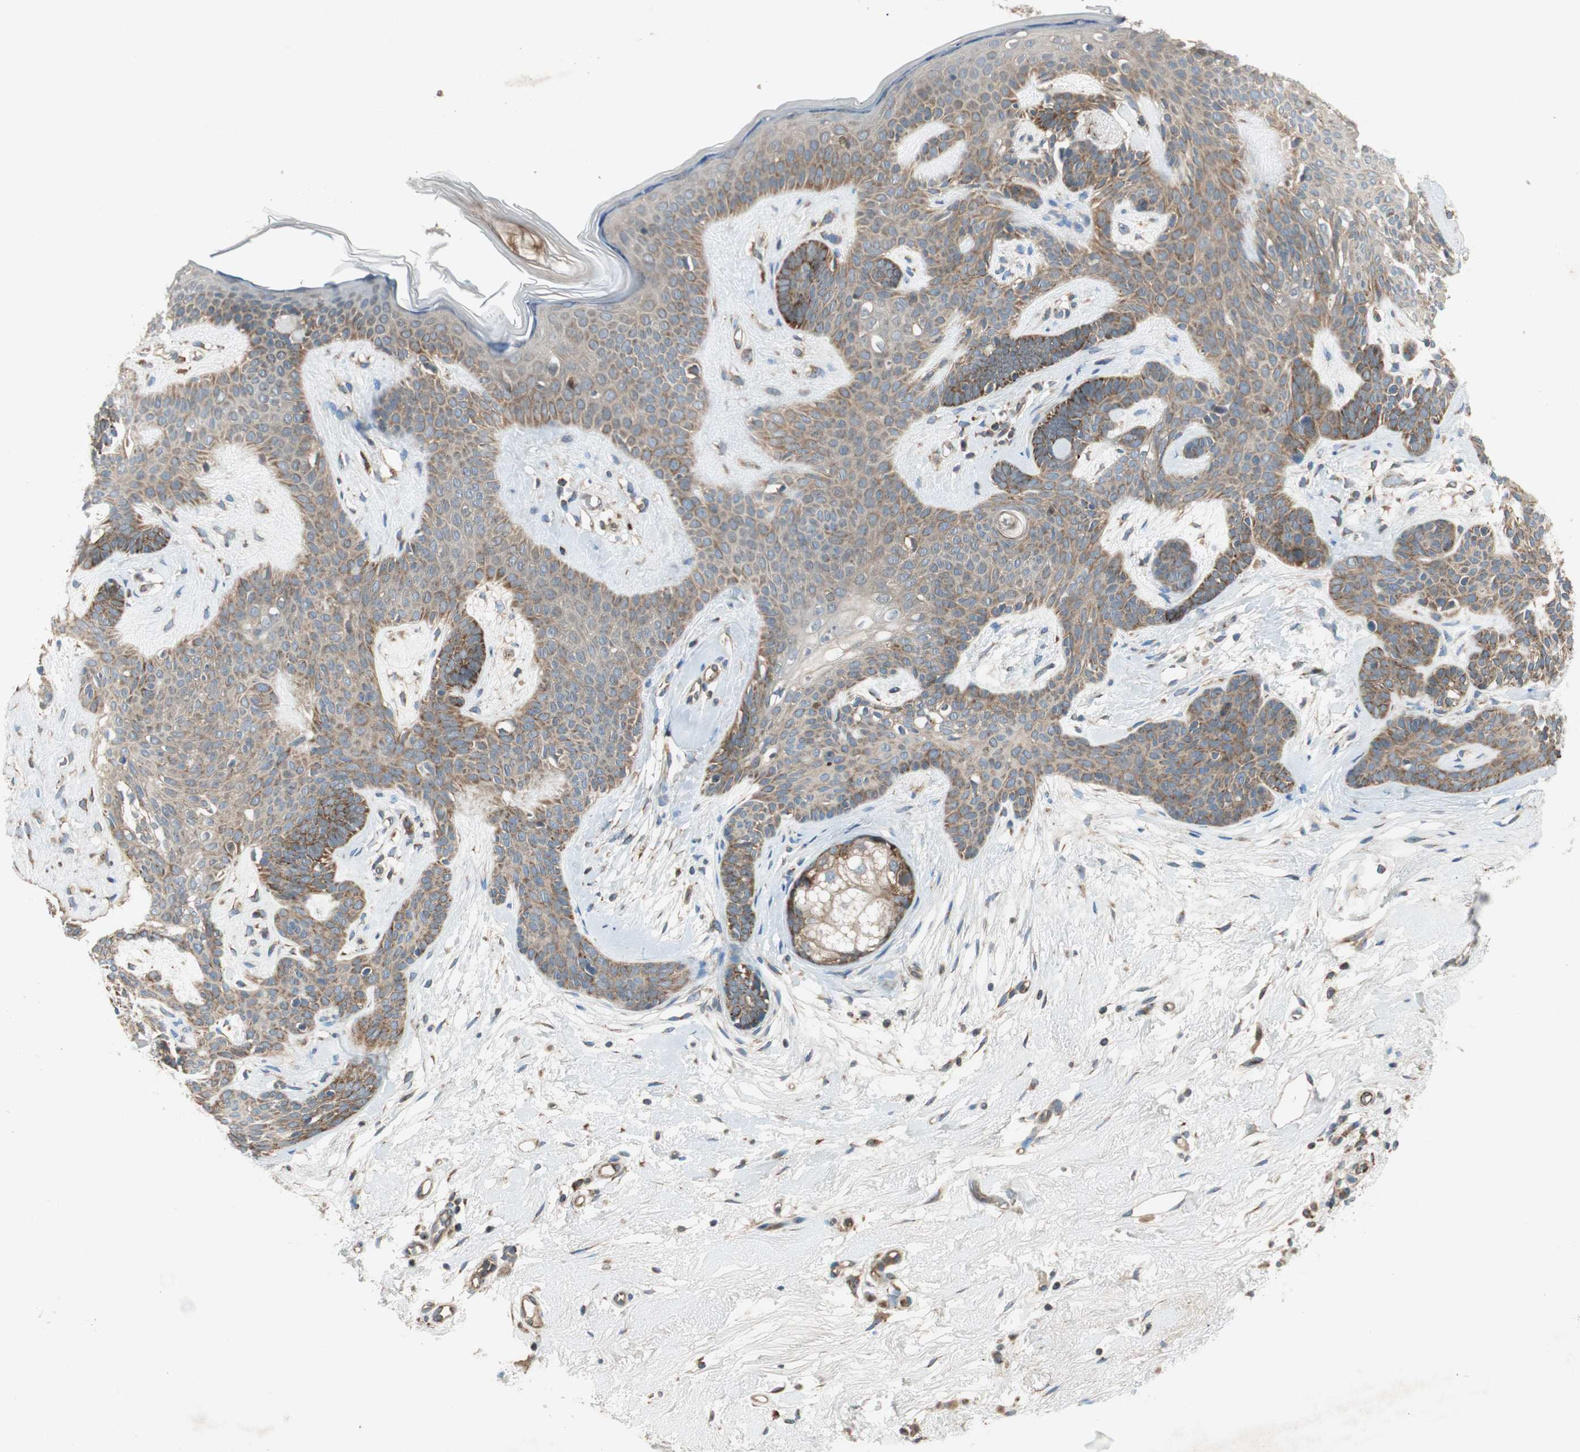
{"staining": {"intensity": "strong", "quantity": ">75%", "location": "cytoplasmic/membranous"}, "tissue": "skin cancer", "cell_type": "Tumor cells", "image_type": "cancer", "snomed": [{"axis": "morphology", "description": "Developmental malformation"}, {"axis": "morphology", "description": "Basal cell carcinoma"}, {"axis": "topography", "description": "Skin"}], "caption": "Protein expression analysis of skin cancer demonstrates strong cytoplasmic/membranous expression in approximately >75% of tumor cells.", "gene": "CHADL", "patient": {"sex": "female", "age": 62}}